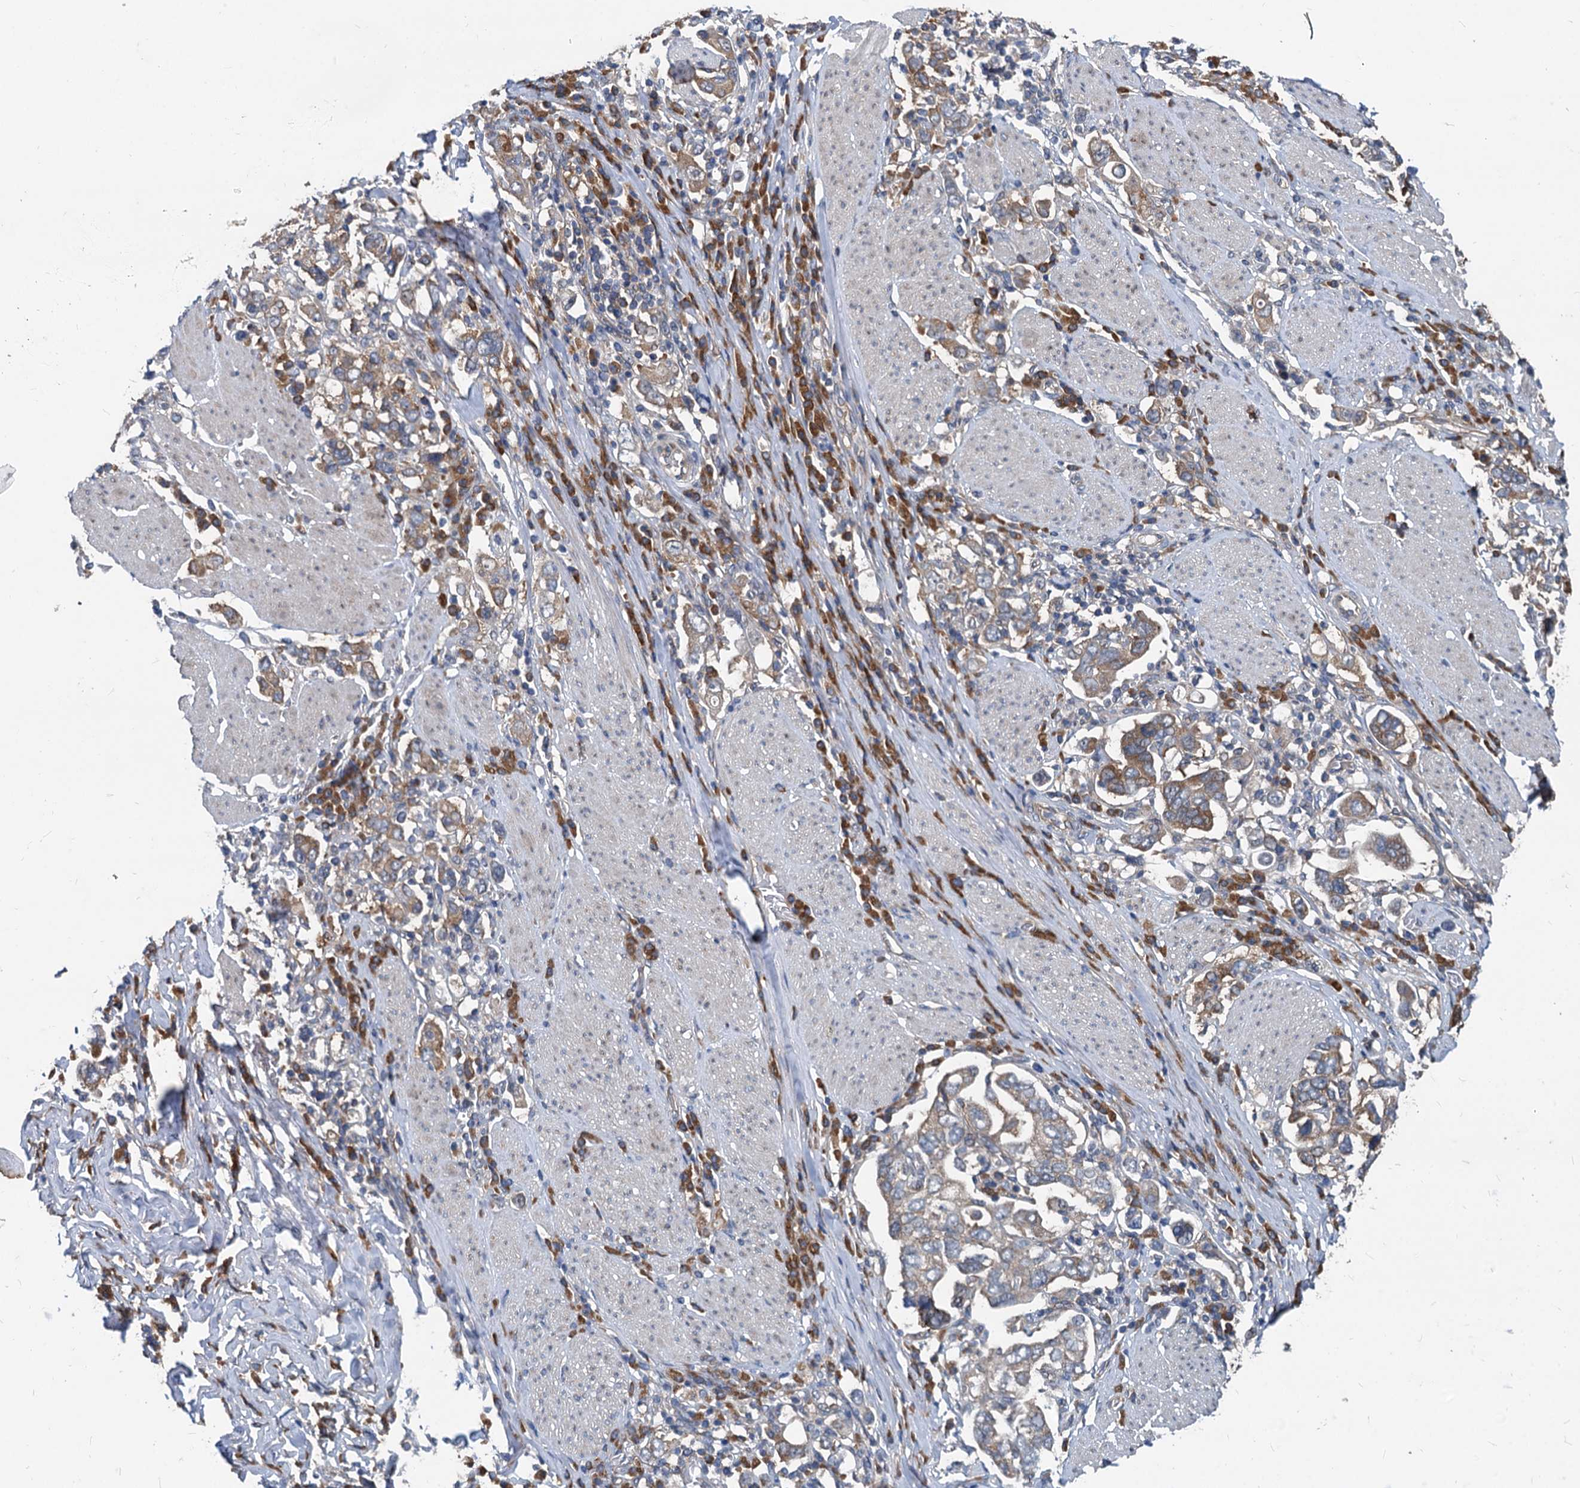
{"staining": {"intensity": "moderate", "quantity": "25%-75%", "location": "cytoplasmic/membranous"}, "tissue": "stomach cancer", "cell_type": "Tumor cells", "image_type": "cancer", "snomed": [{"axis": "morphology", "description": "Adenocarcinoma, NOS"}, {"axis": "topography", "description": "Stomach, upper"}], "caption": "Moderate cytoplasmic/membranous staining for a protein is present in approximately 25%-75% of tumor cells of stomach cancer (adenocarcinoma) using IHC.", "gene": "EIF2B2", "patient": {"sex": "male", "age": 62}}